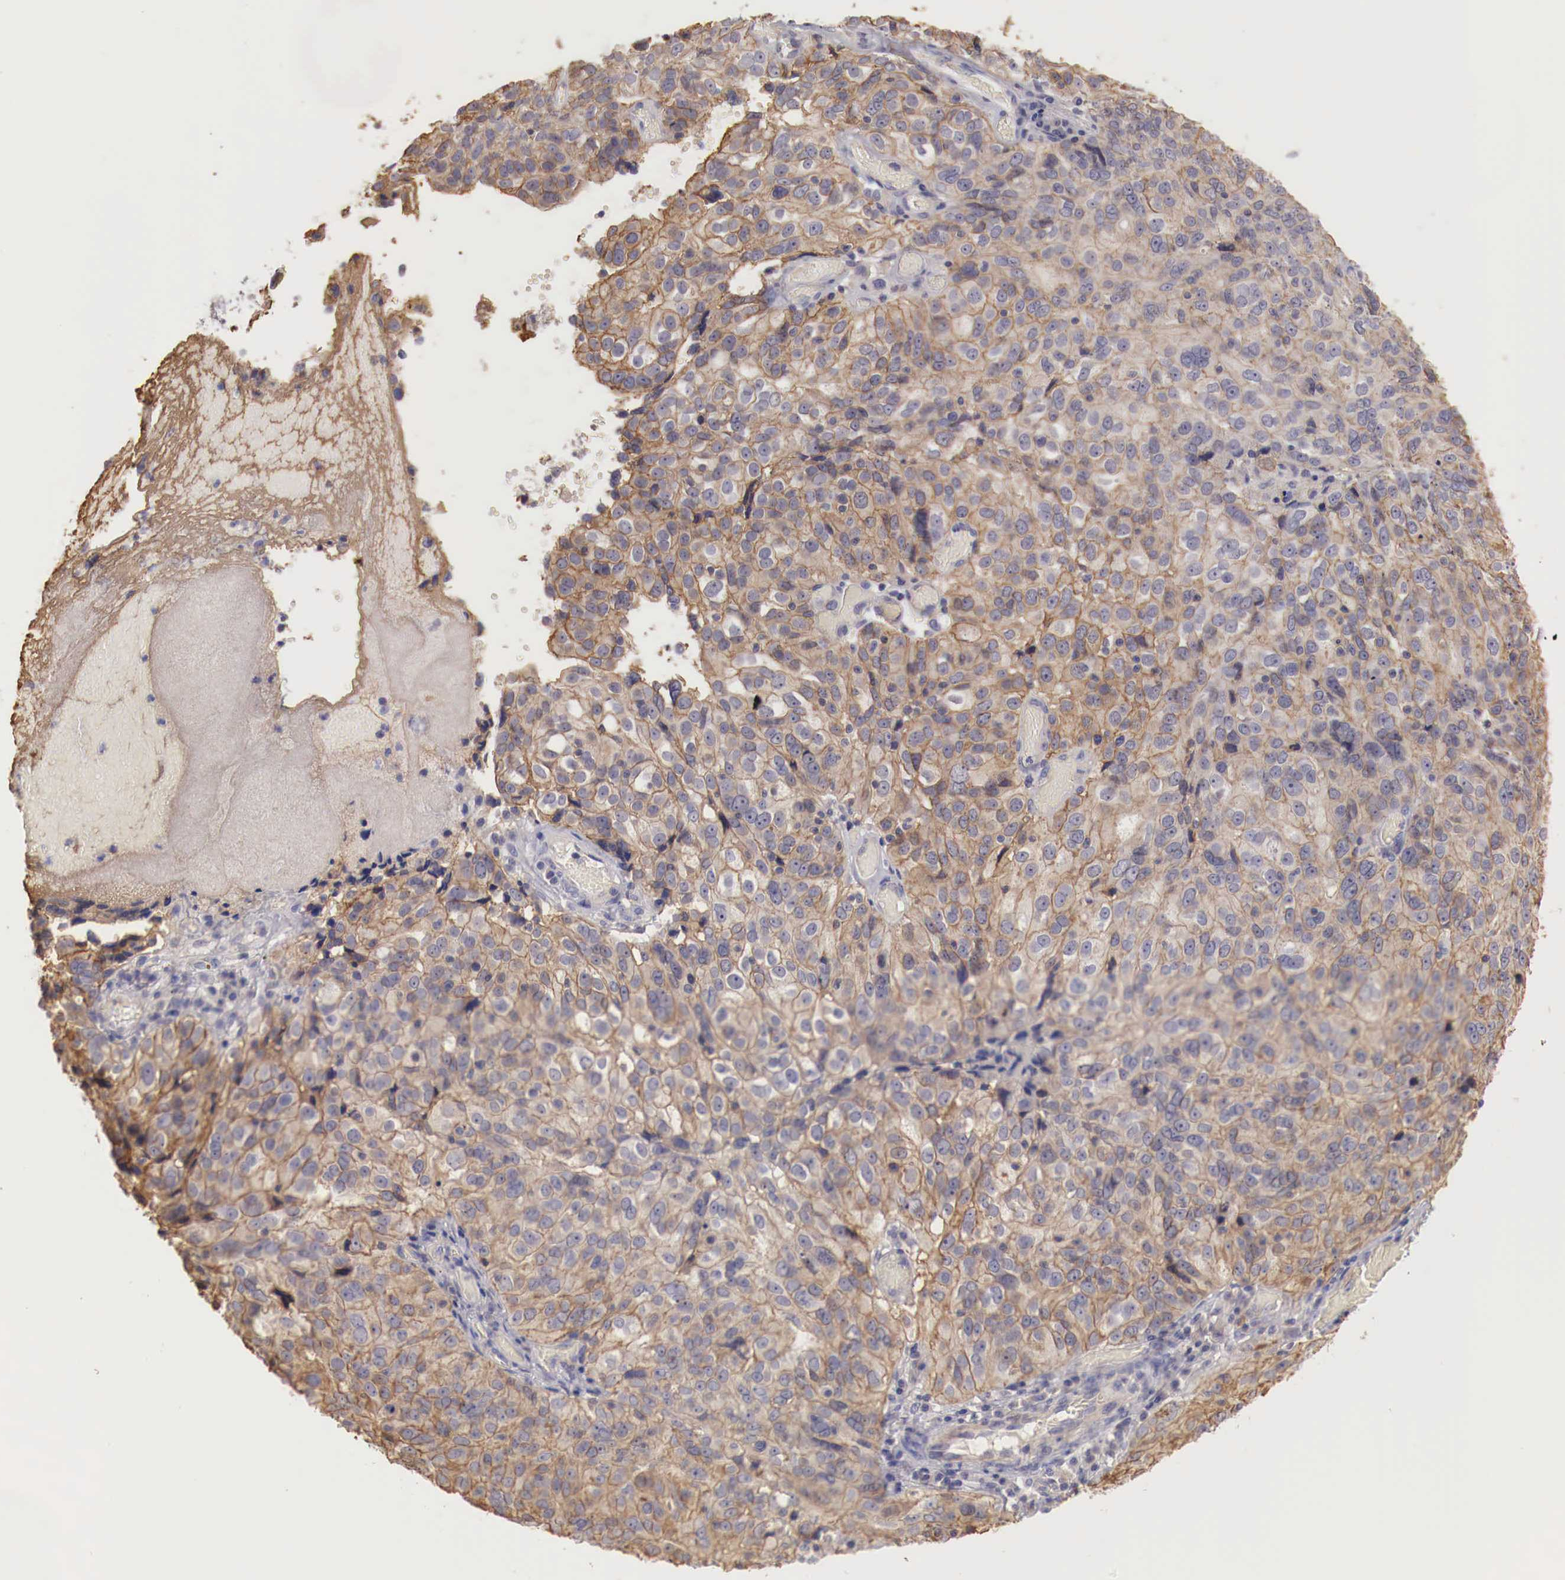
{"staining": {"intensity": "moderate", "quantity": "25%-75%", "location": "cytoplasmic/membranous"}, "tissue": "ovarian cancer", "cell_type": "Tumor cells", "image_type": "cancer", "snomed": [{"axis": "morphology", "description": "Carcinoma, endometroid"}, {"axis": "topography", "description": "Ovary"}], "caption": "Ovarian endometroid carcinoma stained with DAB immunohistochemistry (IHC) exhibits medium levels of moderate cytoplasmic/membranous expression in approximately 25%-75% of tumor cells.", "gene": "PITPNA", "patient": {"sex": "female", "age": 75}}